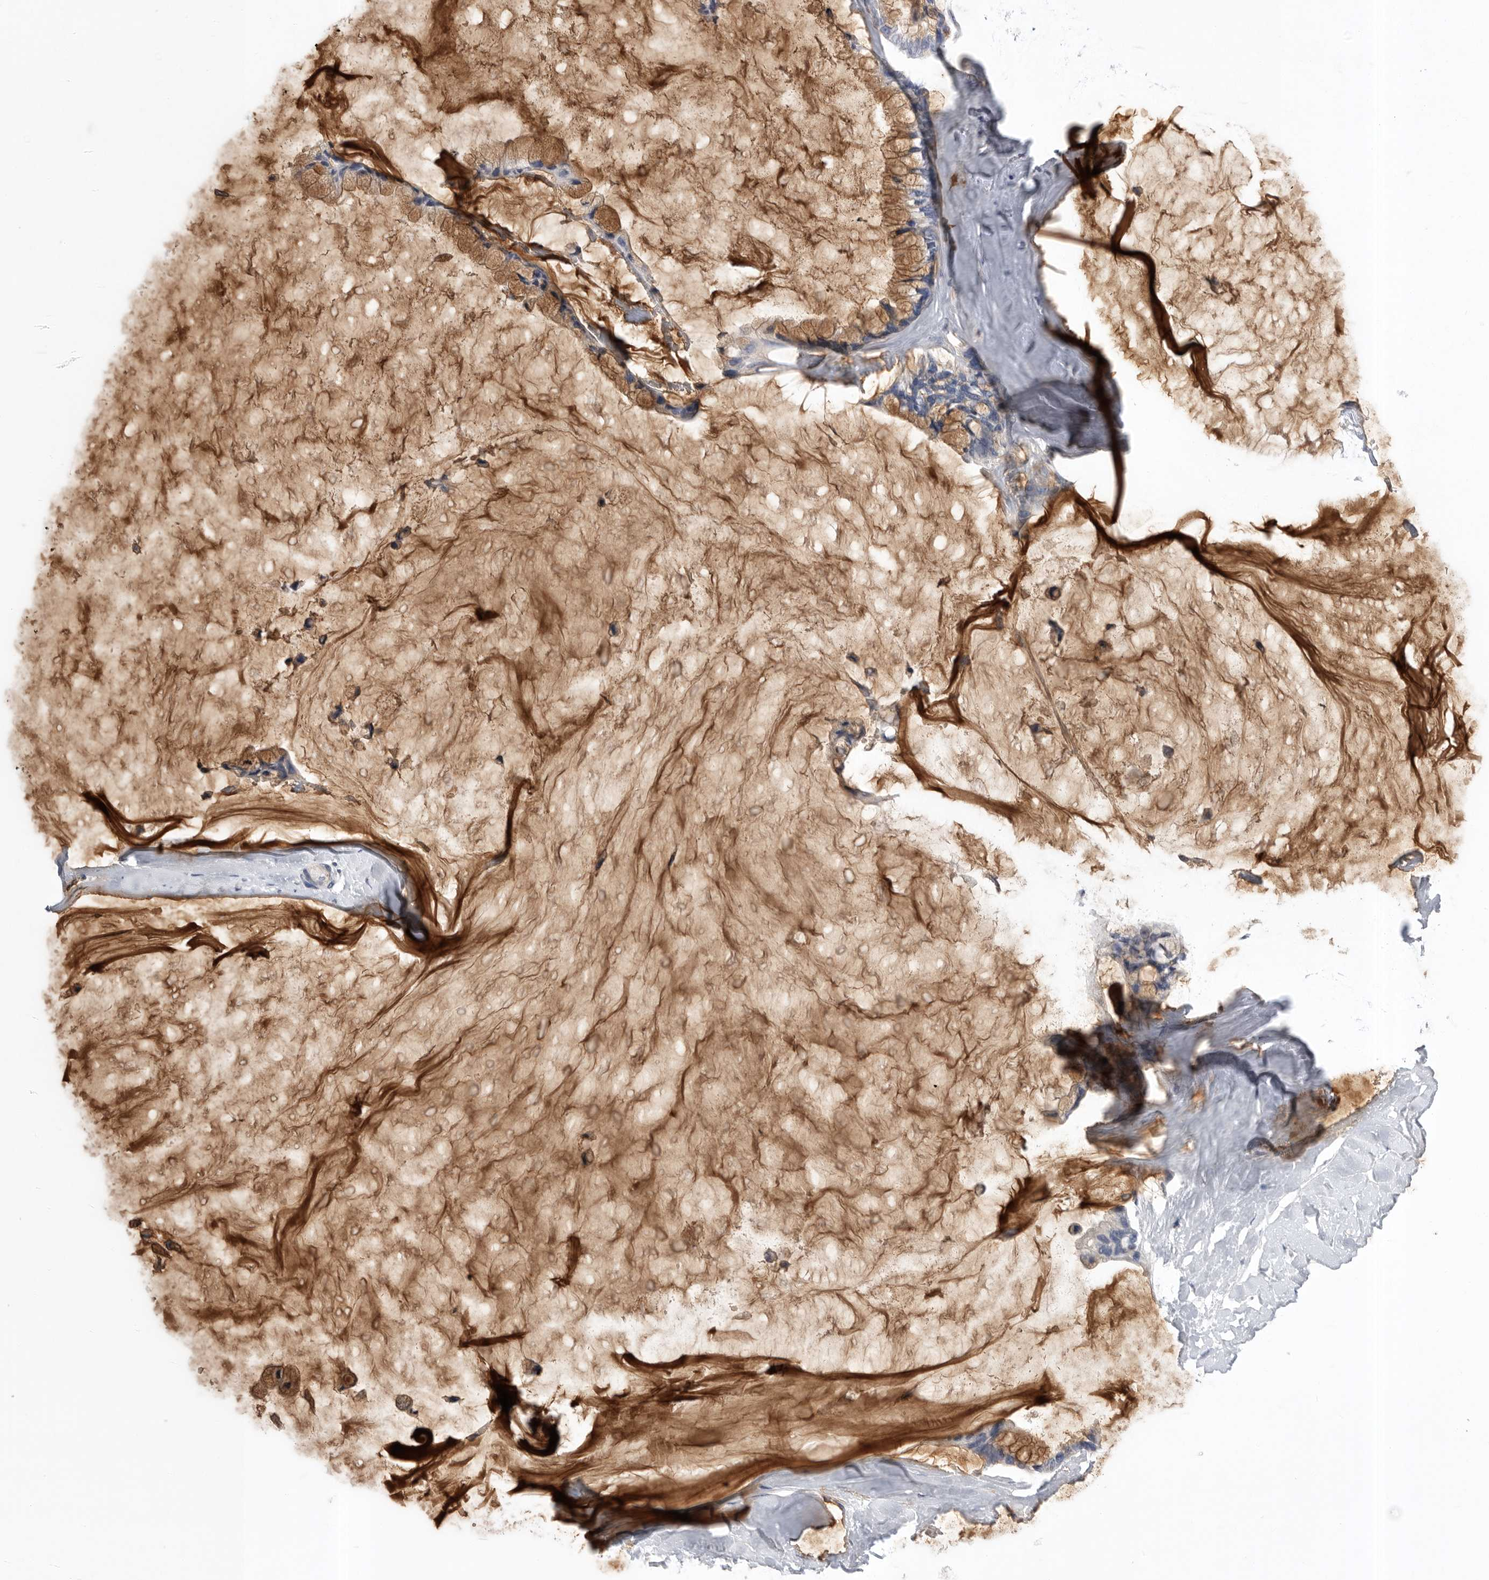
{"staining": {"intensity": "moderate", "quantity": ">75%", "location": "cytoplasmic/membranous"}, "tissue": "ovarian cancer", "cell_type": "Tumor cells", "image_type": "cancer", "snomed": [{"axis": "morphology", "description": "Cystadenocarcinoma, mucinous, NOS"}, {"axis": "topography", "description": "Ovary"}], "caption": "Immunohistochemical staining of human ovarian cancer (mucinous cystadenocarcinoma) exhibits moderate cytoplasmic/membranous protein positivity in approximately >75% of tumor cells.", "gene": "CCDC126", "patient": {"sex": "female", "age": 39}}